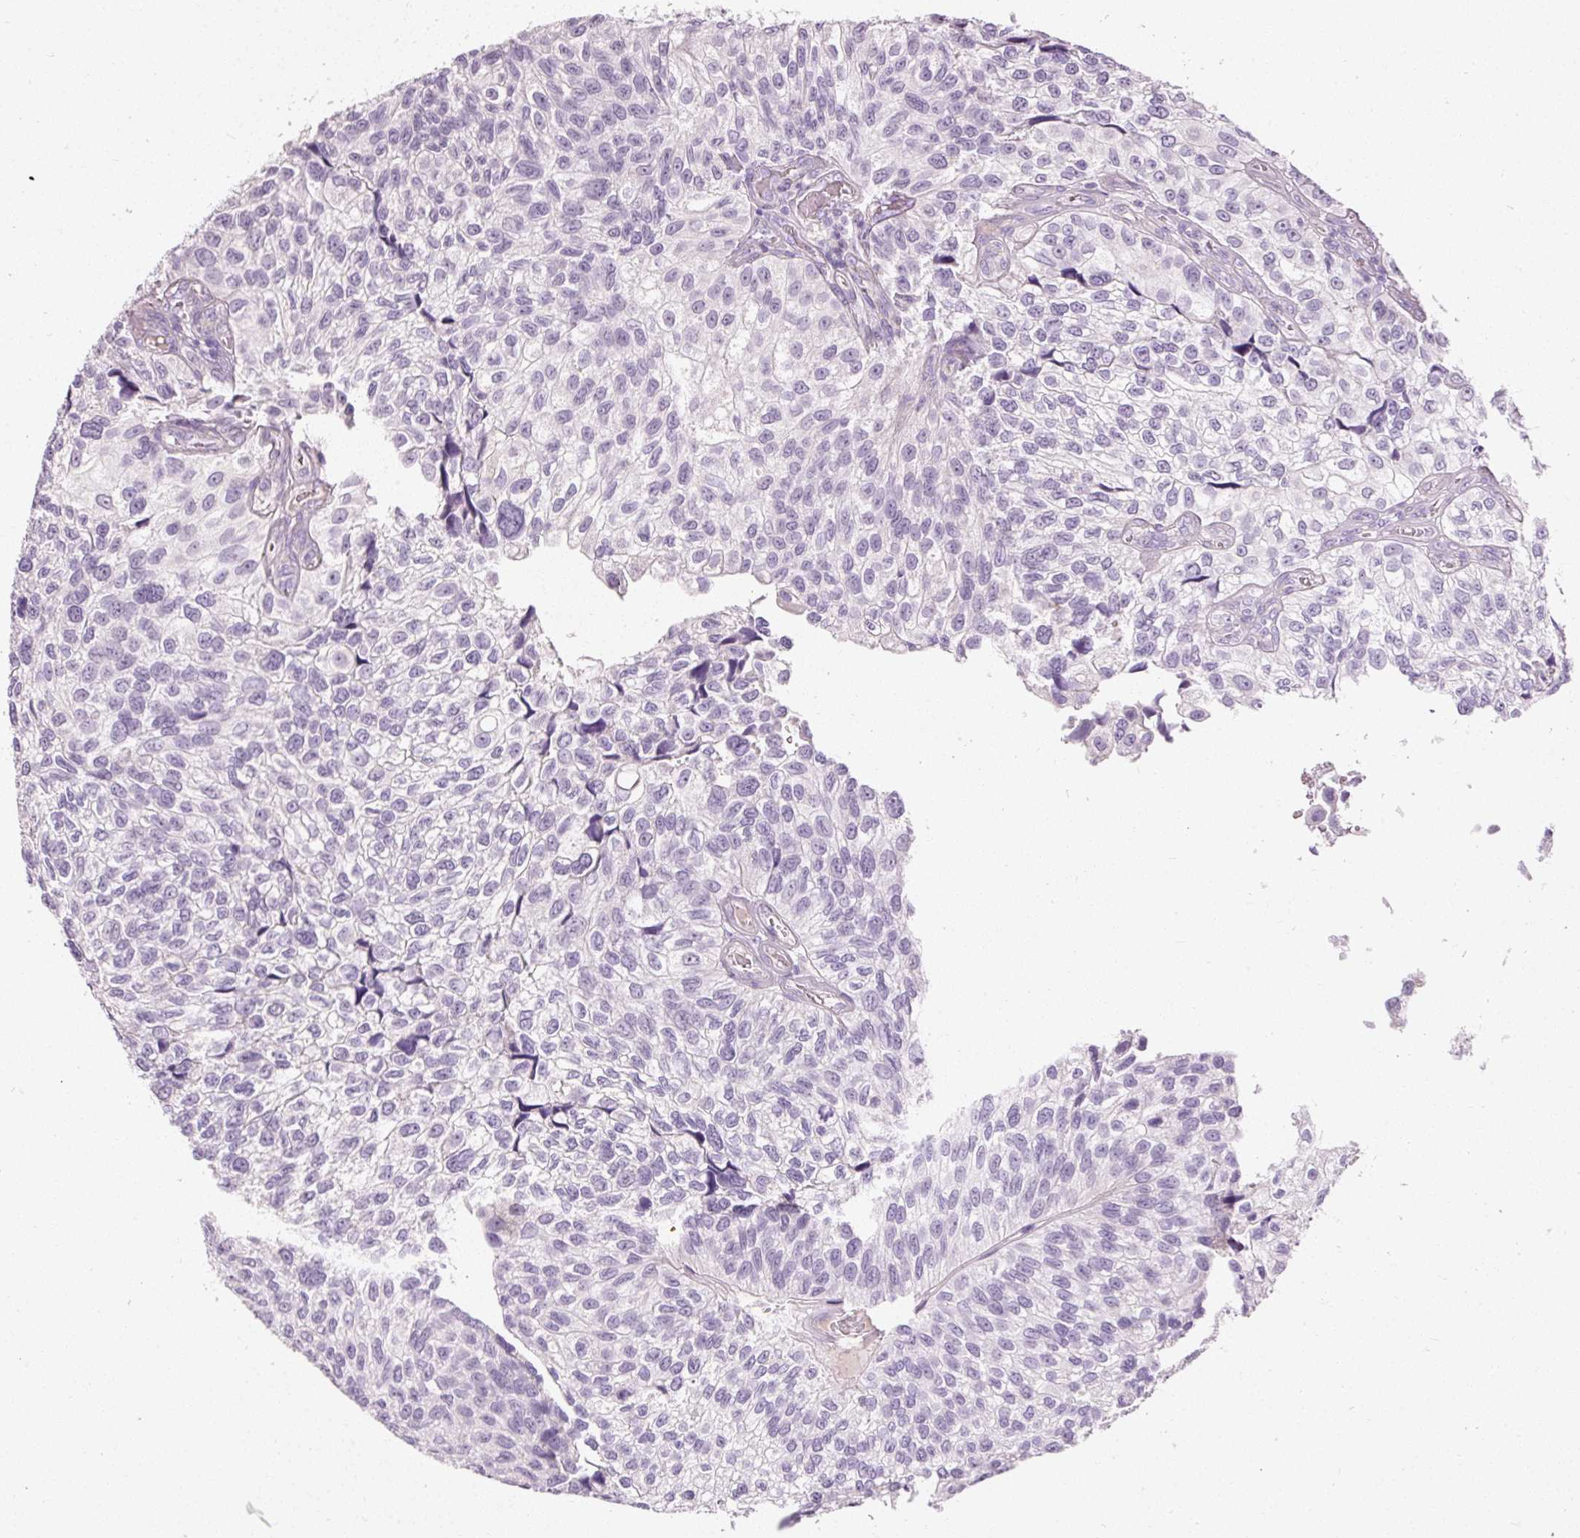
{"staining": {"intensity": "negative", "quantity": "none", "location": "none"}, "tissue": "urothelial cancer", "cell_type": "Tumor cells", "image_type": "cancer", "snomed": [{"axis": "morphology", "description": "Urothelial carcinoma, NOS"}, {"axis": "topography", "description": "Urinary bladder"}], "caption": "Transitional cell carcinoma was stained to show a protein in brown. There is no significant expression in tumor cells. Brightfield microscopy of immunohistochemistry (IHC) stained with DAB (brown) and hematoxylin (blue), captured at high magnification.", "gene": "MUC5AC", "patient": {"sex": "male", "age": 87}}